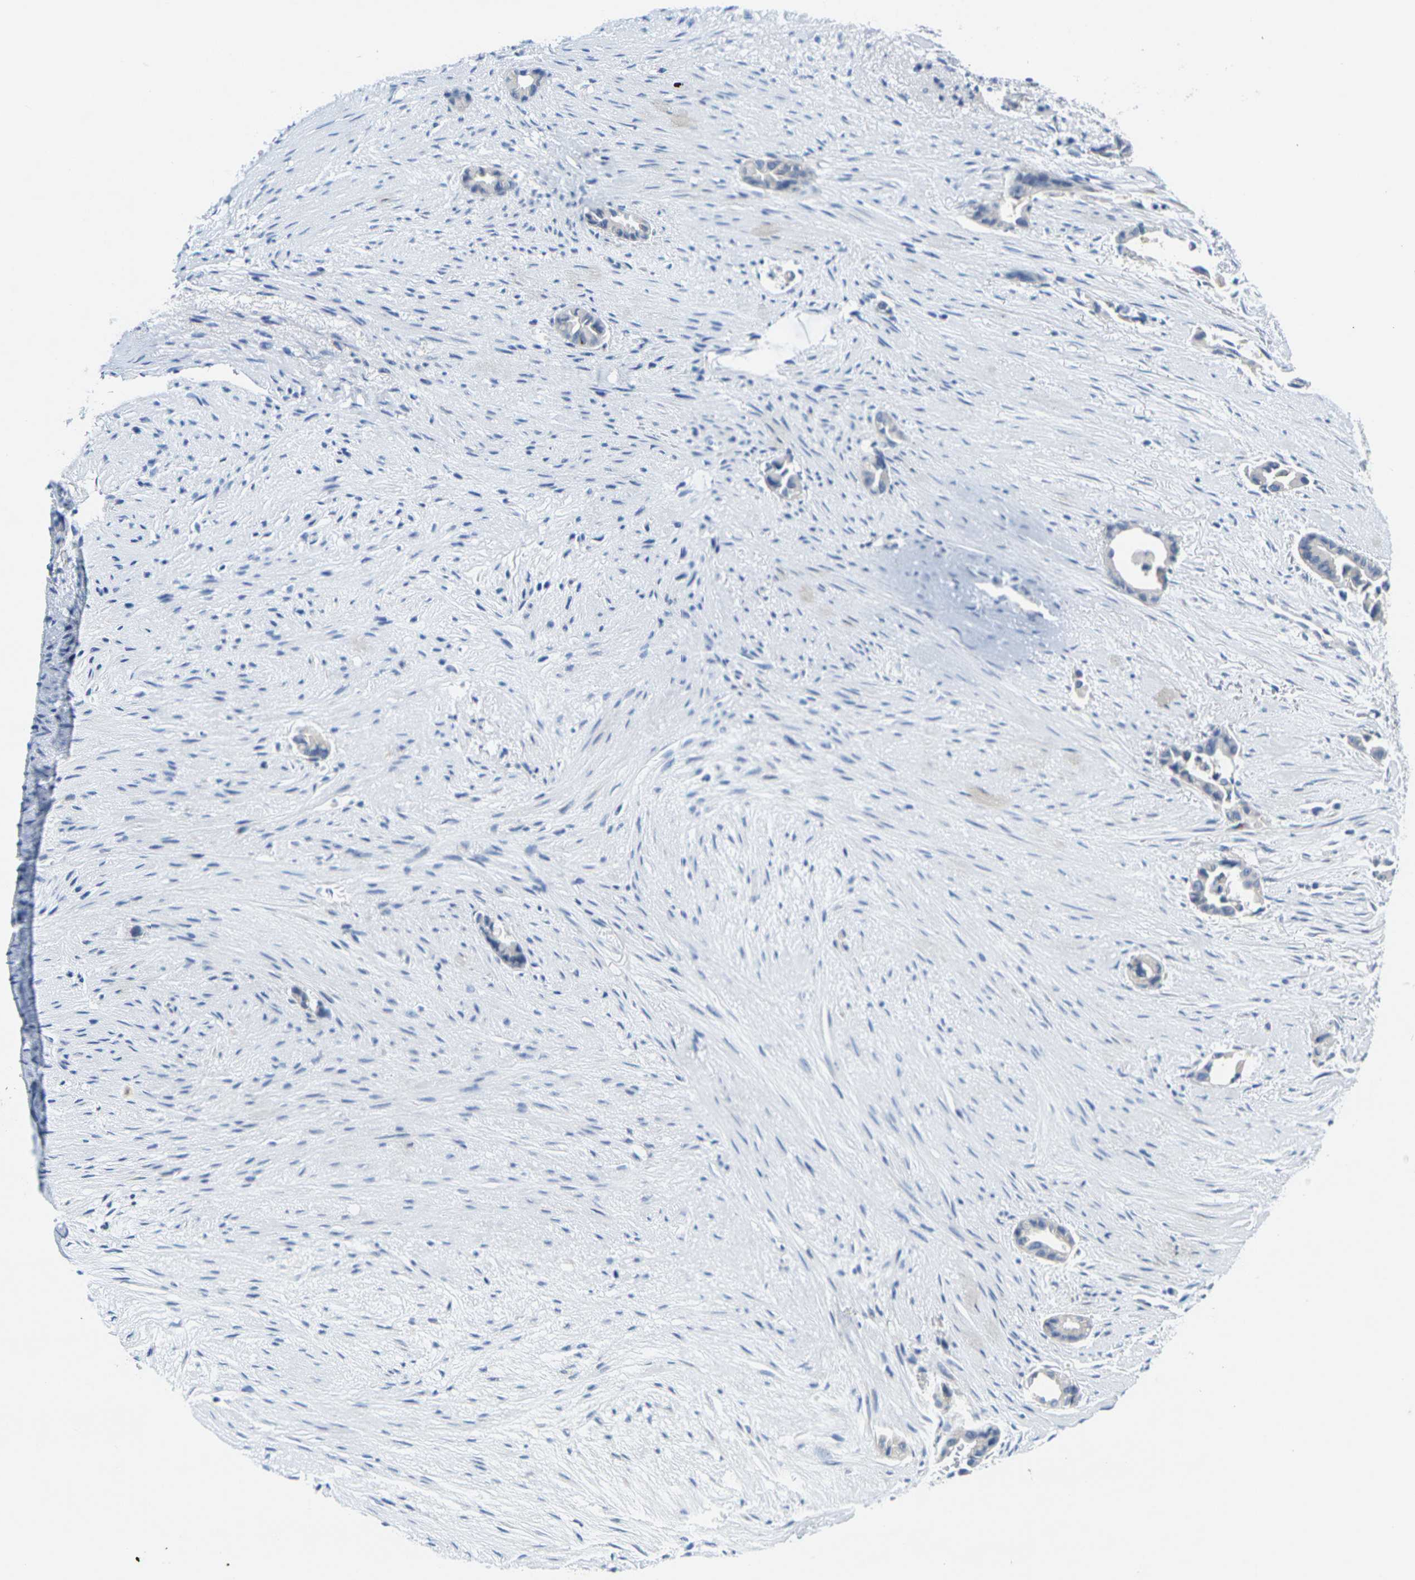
{"staining": {"intensity": "negative", "quantity": "none", "location": "none"}, "tissue": "liver cancer", "cell_type": "Tumor cells", "image_type": "cancer", "snomed": [{"axis": "morphology", "description": "Cholangiocarcinoma"}, {"axis": "topography", "description": "Liver"}], "caption": "The photomicrograph shows no staining of tumor cells in liver cancer (cholangiocarcinoma).", "gene": "CRK", "patient": {"sex": "female", "age": 55}}